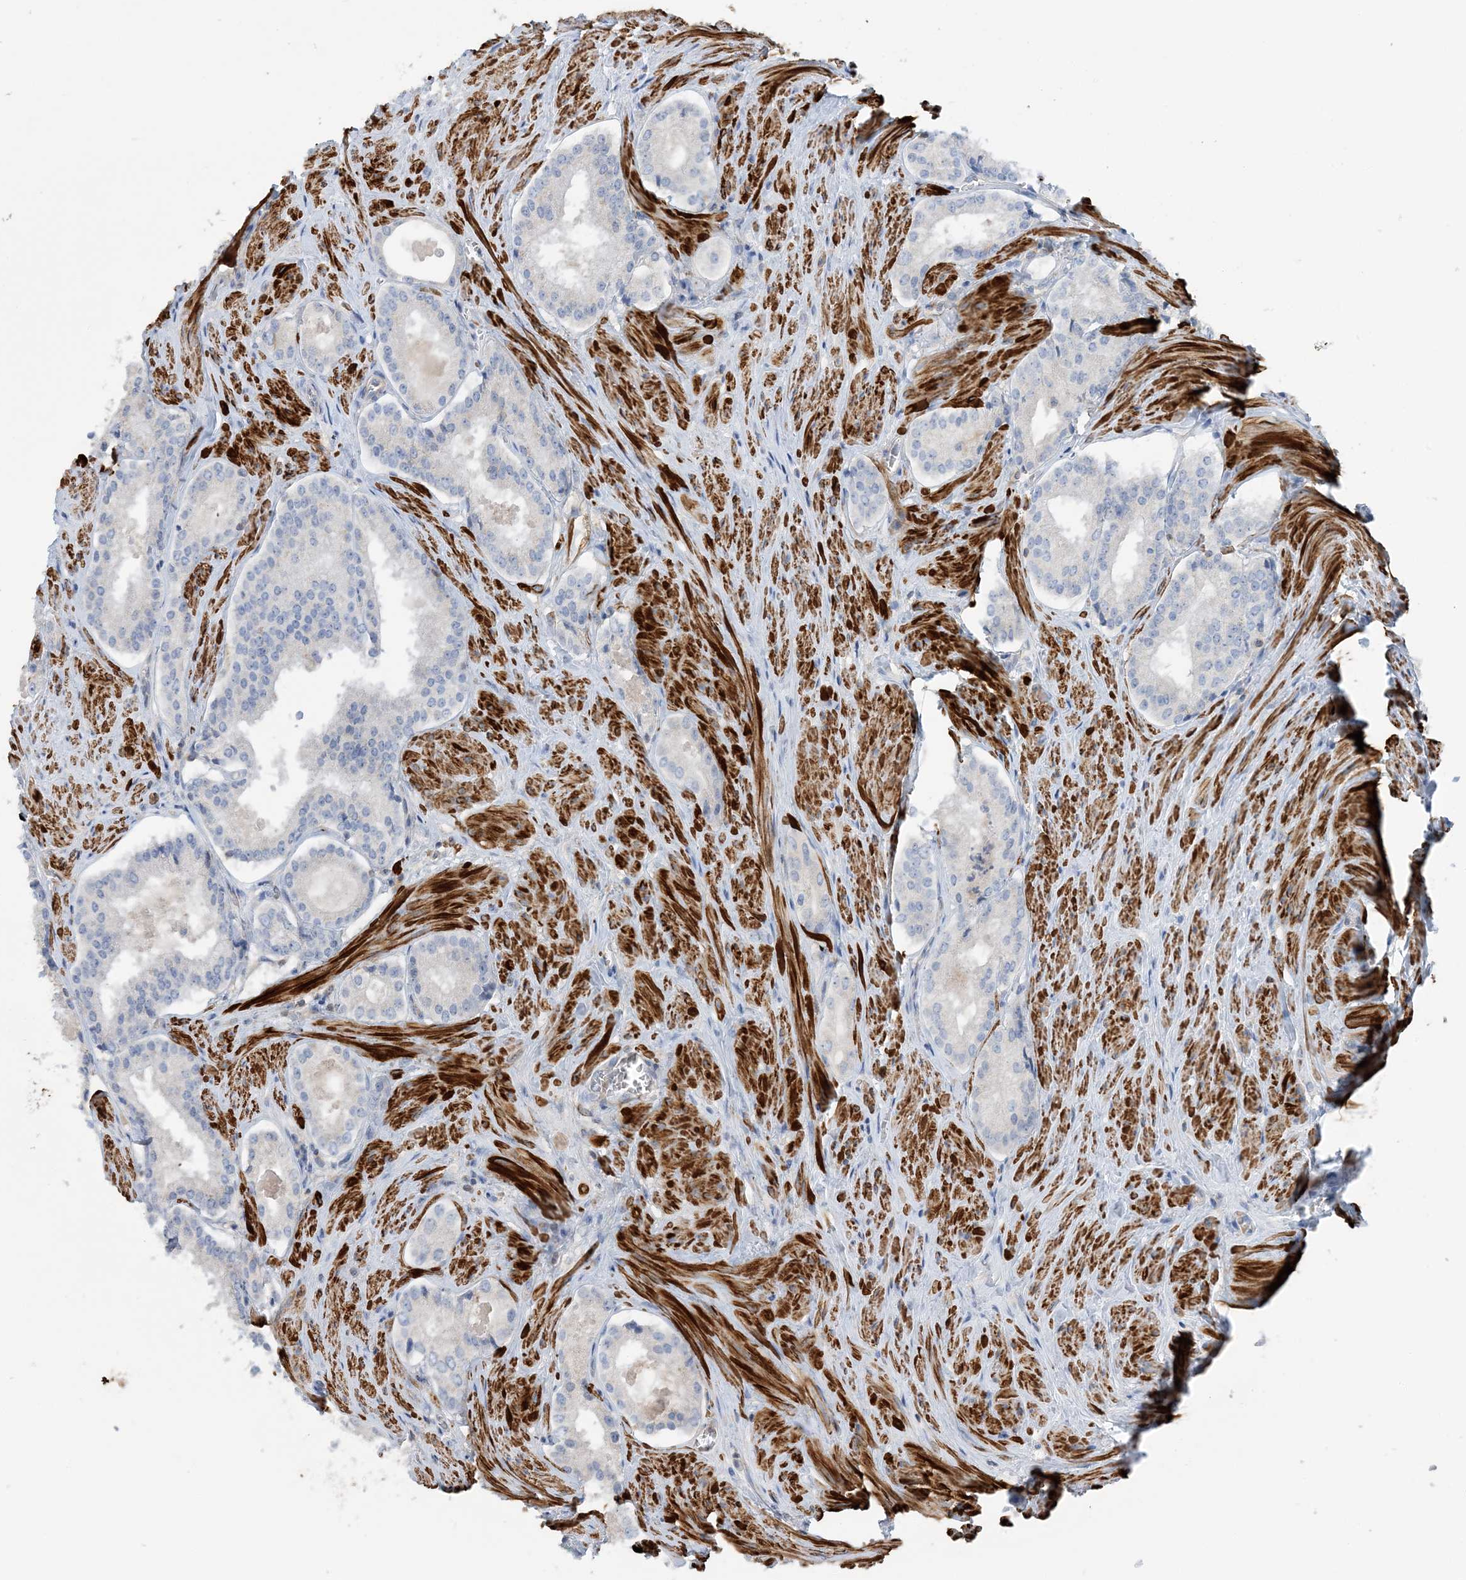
{"staining": {"intensity": "negative", "quantity": "none", "location": "none"}, "tissue": "prostate cancer", "cell_type": "Tumor cells", "image_type": "cancer", "snomed": [{"axis": "morphology", "description": "Adenocarcinoma, Low grade"}, {"axis": "topography", "description": "Prostate"}], "caption": "This is a photomicrograph of immunohistochemistry (IHC) staining of prostate low-grade adenocarcinoma, which shows no expression in tumor cells.", "gene": "CALHM5", "patient": {"sex": "male", "age": 54}}